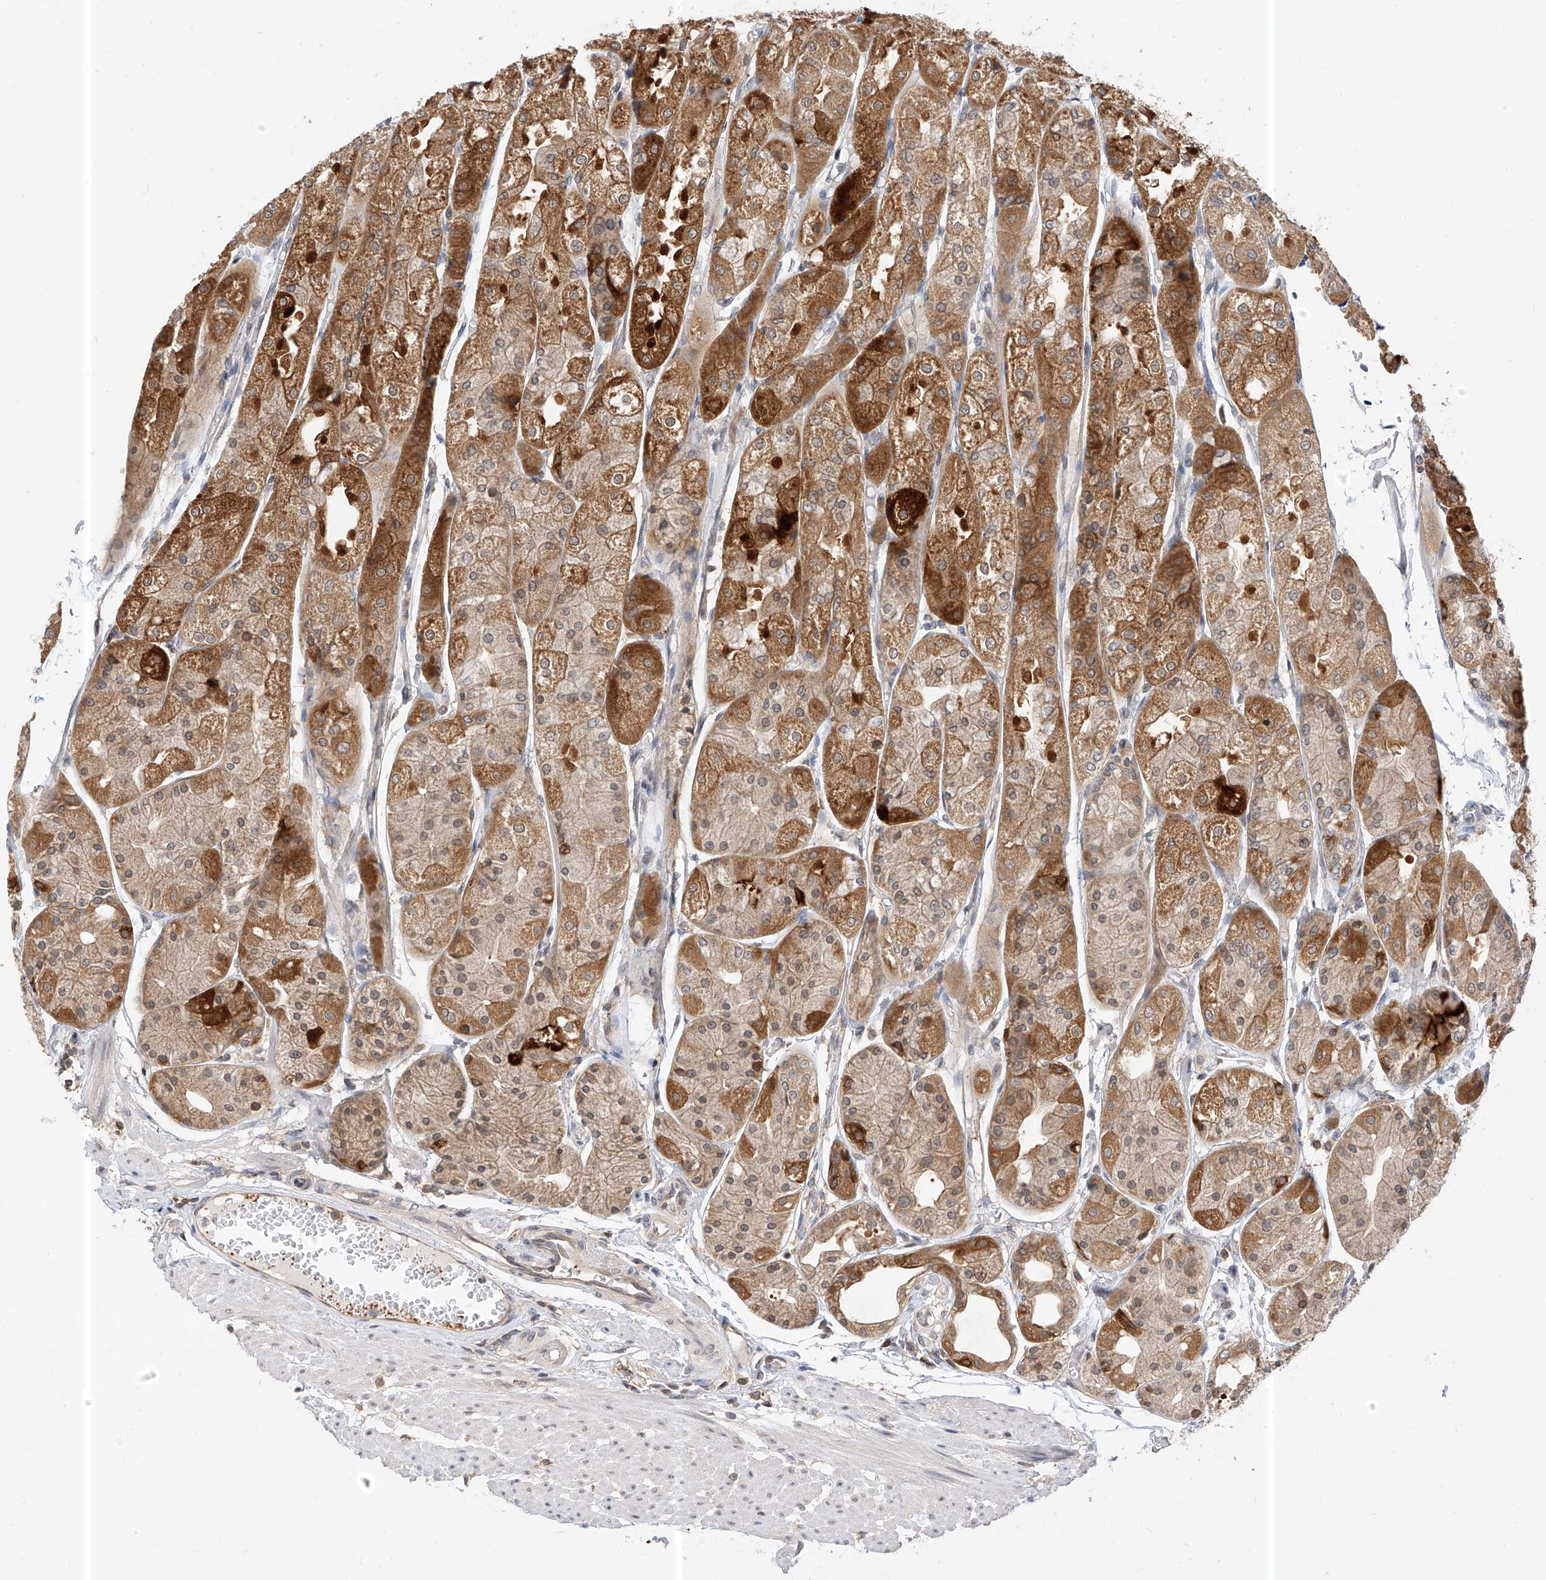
{"staining": {"intensity": "strong", "quantity": ">75%", "location": "cytoplasmic/membranous"}, "tissue": "stomach", "cell_type": "Glandular cells", "image_type": "normal", "snomed": [{"axis": "morphology", "description": "Normal tissue, NOS"}, {"axis": "topography", "description": "Stomach, upper"}], "caption": "Protein expression by immunohistochemistry (IHC) exhibits strong cytoplasmic/membranous positivity in about >75% of glandular cells in benign stomach.", "gene": "PPA2", "patient": {"sex": "male", "age": 72}}